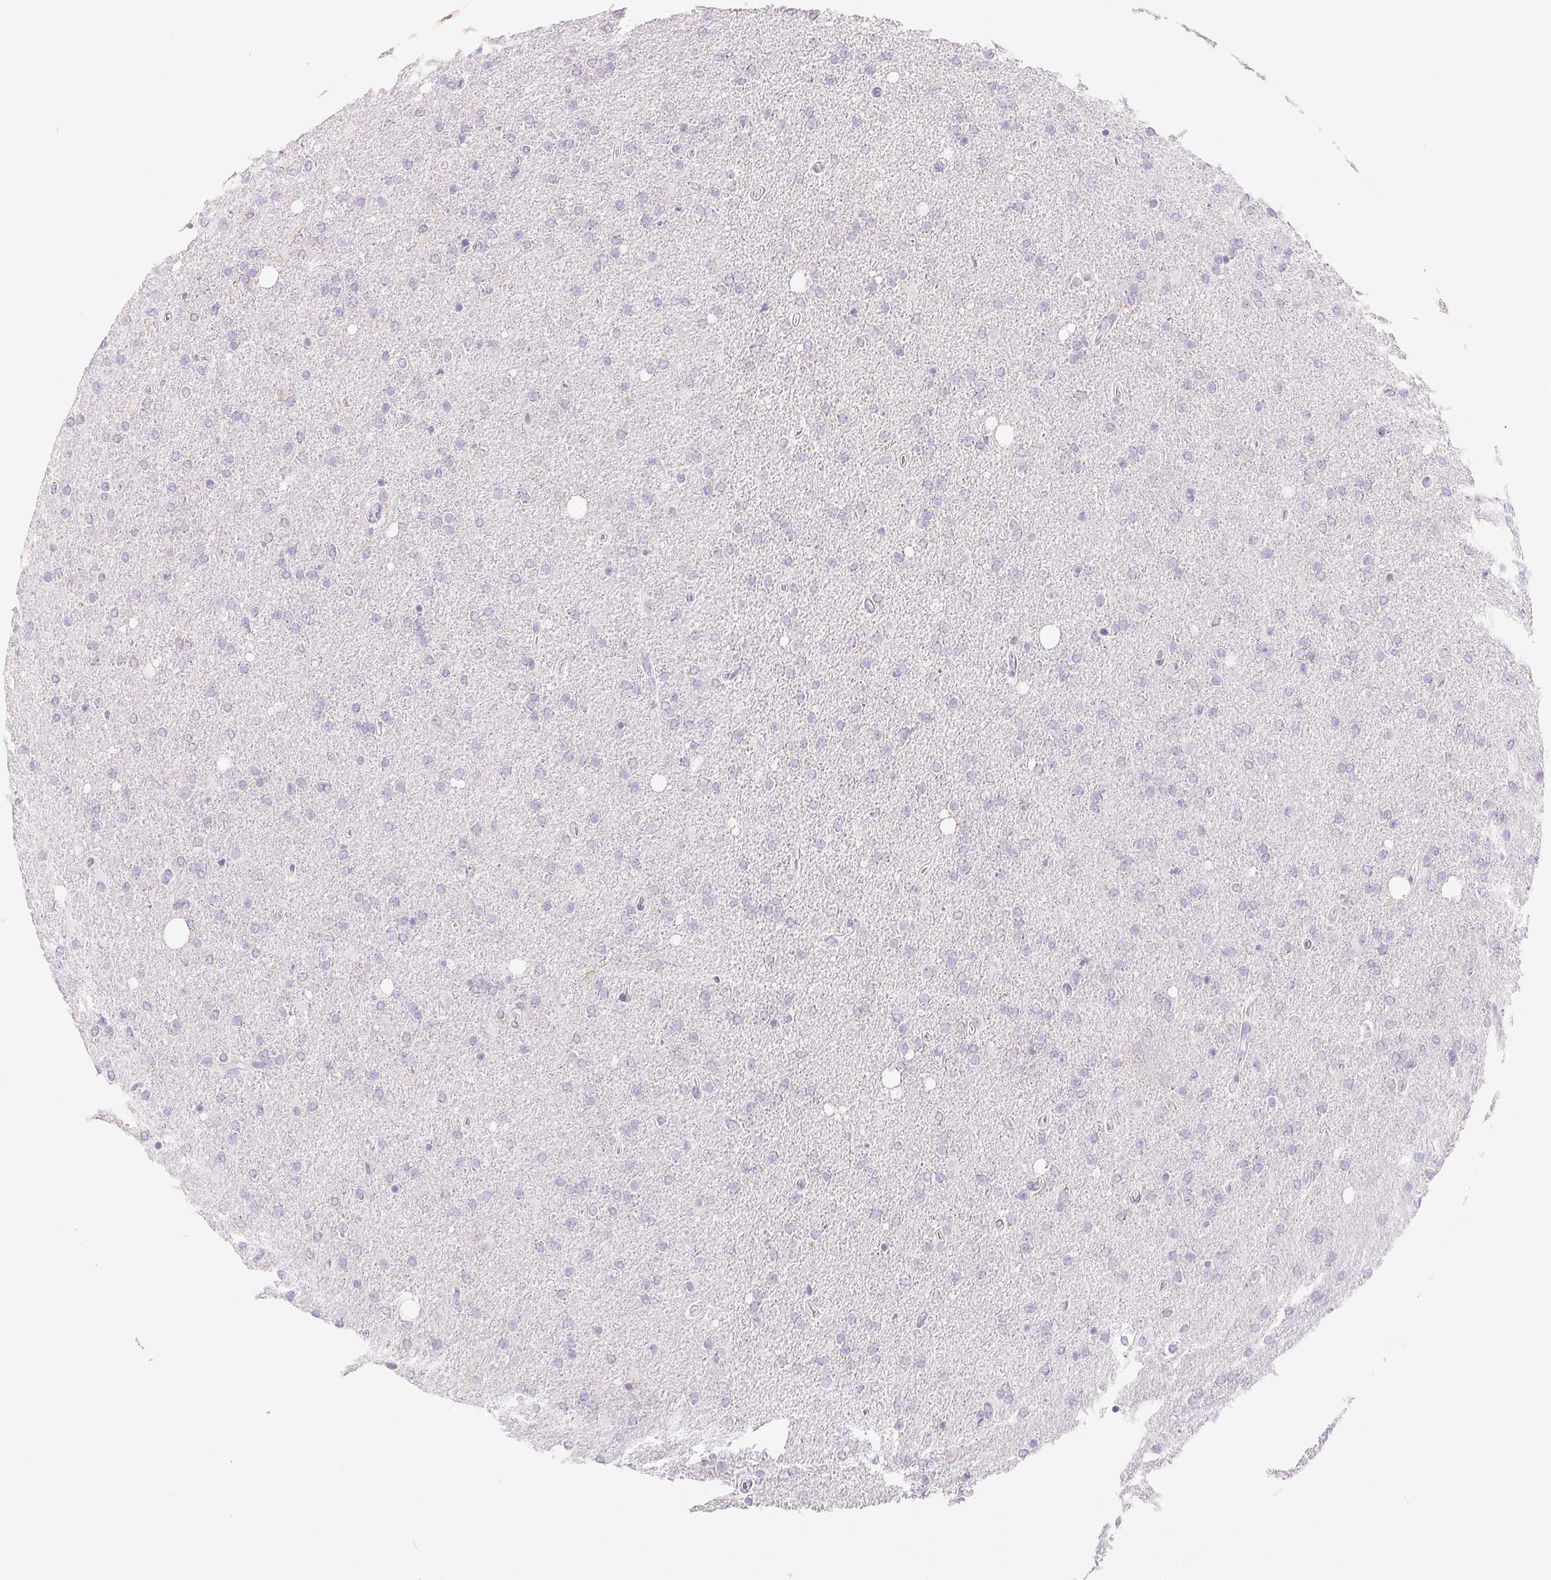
{"staining": {"intensity": "negative", "quantity": "none", "location": "none"}, "tissue": "glioma", "cell_type": "Tumor cells", "image_type": "cancer", "snomed": [{"axis": "morphology", "description": "Glioma, malignant, High grade"}, {"axis": "topography", "description": "Cerebral cortex"}], "caption": "High magnification brightfield microscopy of high-grade glioma (malignant) stained with DAB (3,3'-diaminobenzidine) (brown) and counterstained with hematoxylin (blue): tumor cells show no significant staining.", "gene": "SPACA5B", "patient": {"sex": "male", "age": 70}}